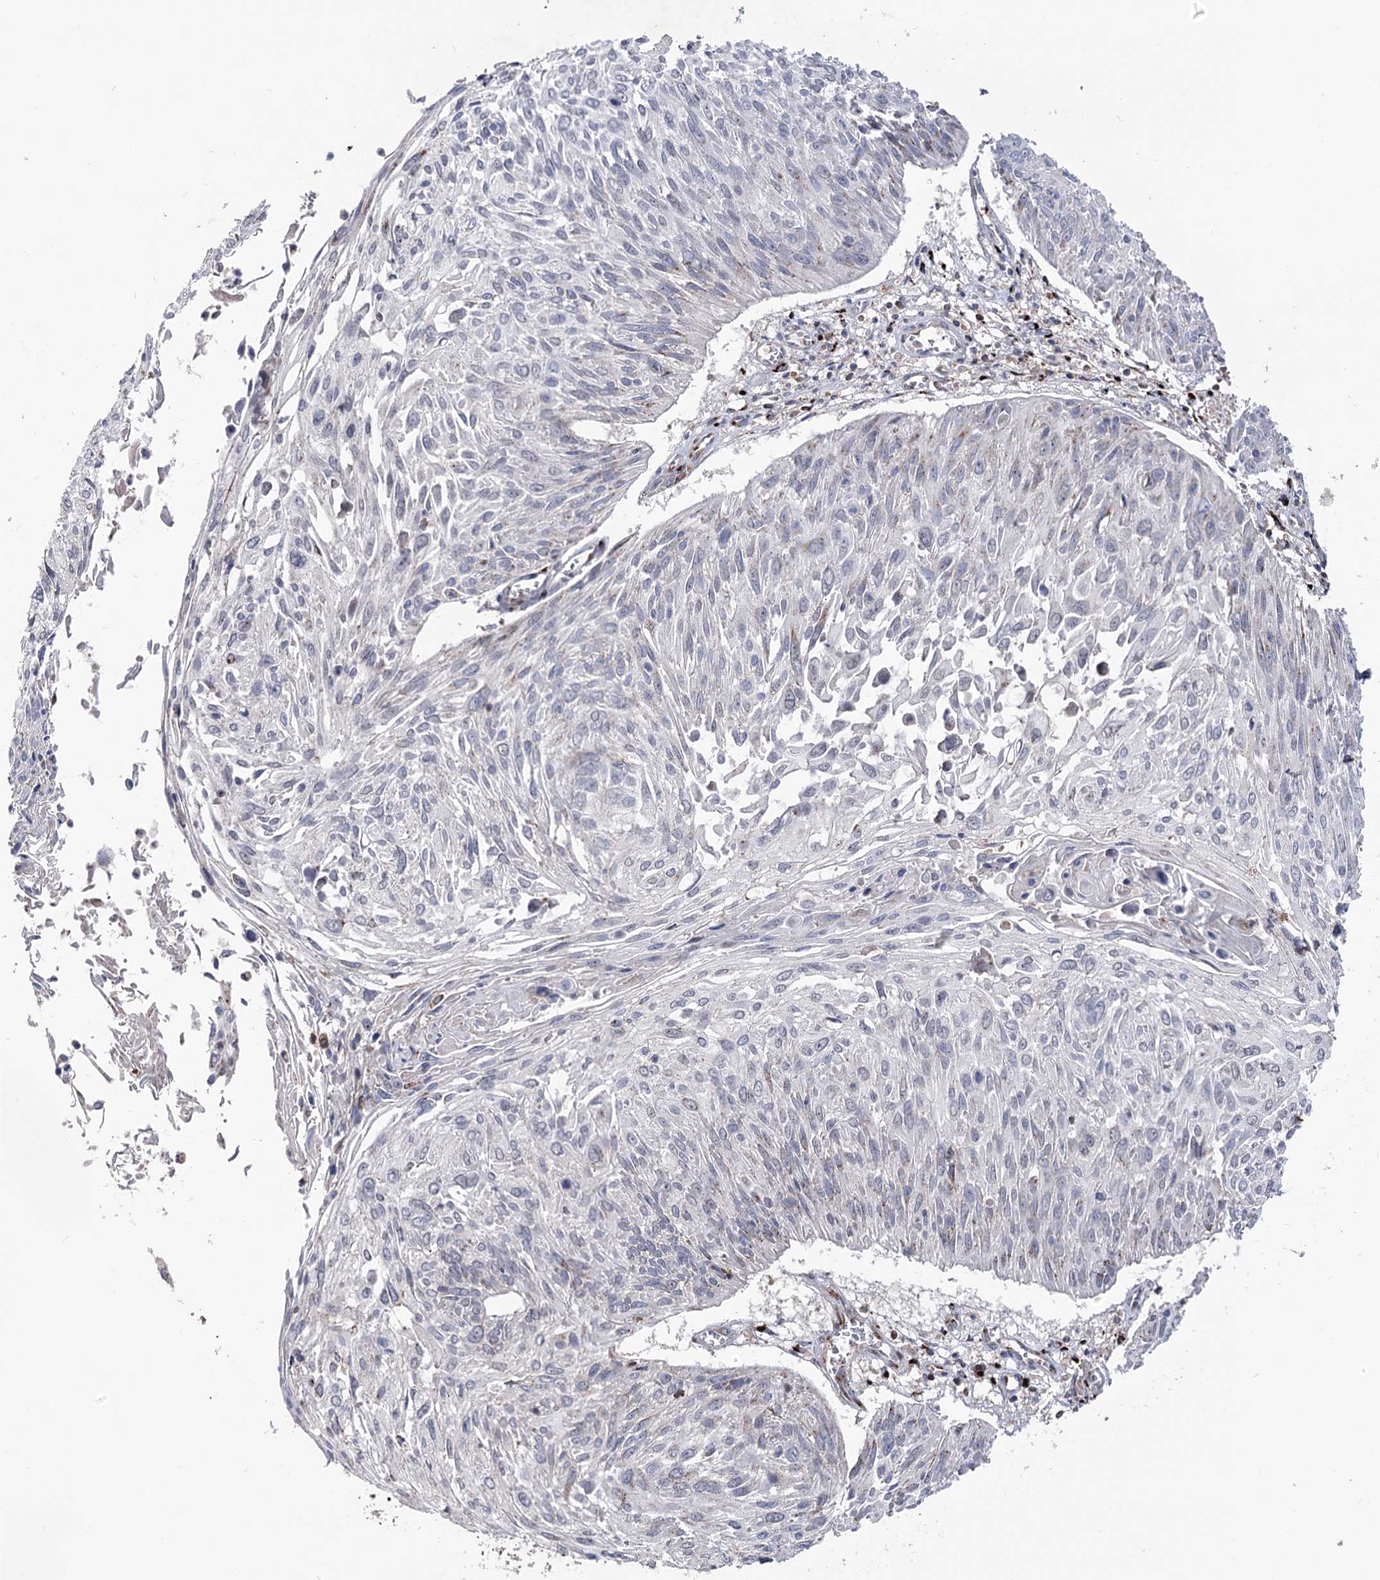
{"staining": {"intensity": "negative", "quantity": "none", "location": "none"}, "tissue": "cervical cancer", "cell_type": "Tumor cells", "image_type": "cancer", "snomed": [{"axis": "morphology", "description": "Squamous cell carcinoma, NOS"}, {"axis": "topography", "description": "Cervix"}], "caption": "A histopathology image of cervical cancer stained for a protein demonstrates no brown staining in tumor cells.", "gene": "ARHGAP20", "patient": {"sex": "female", "age": 51}}